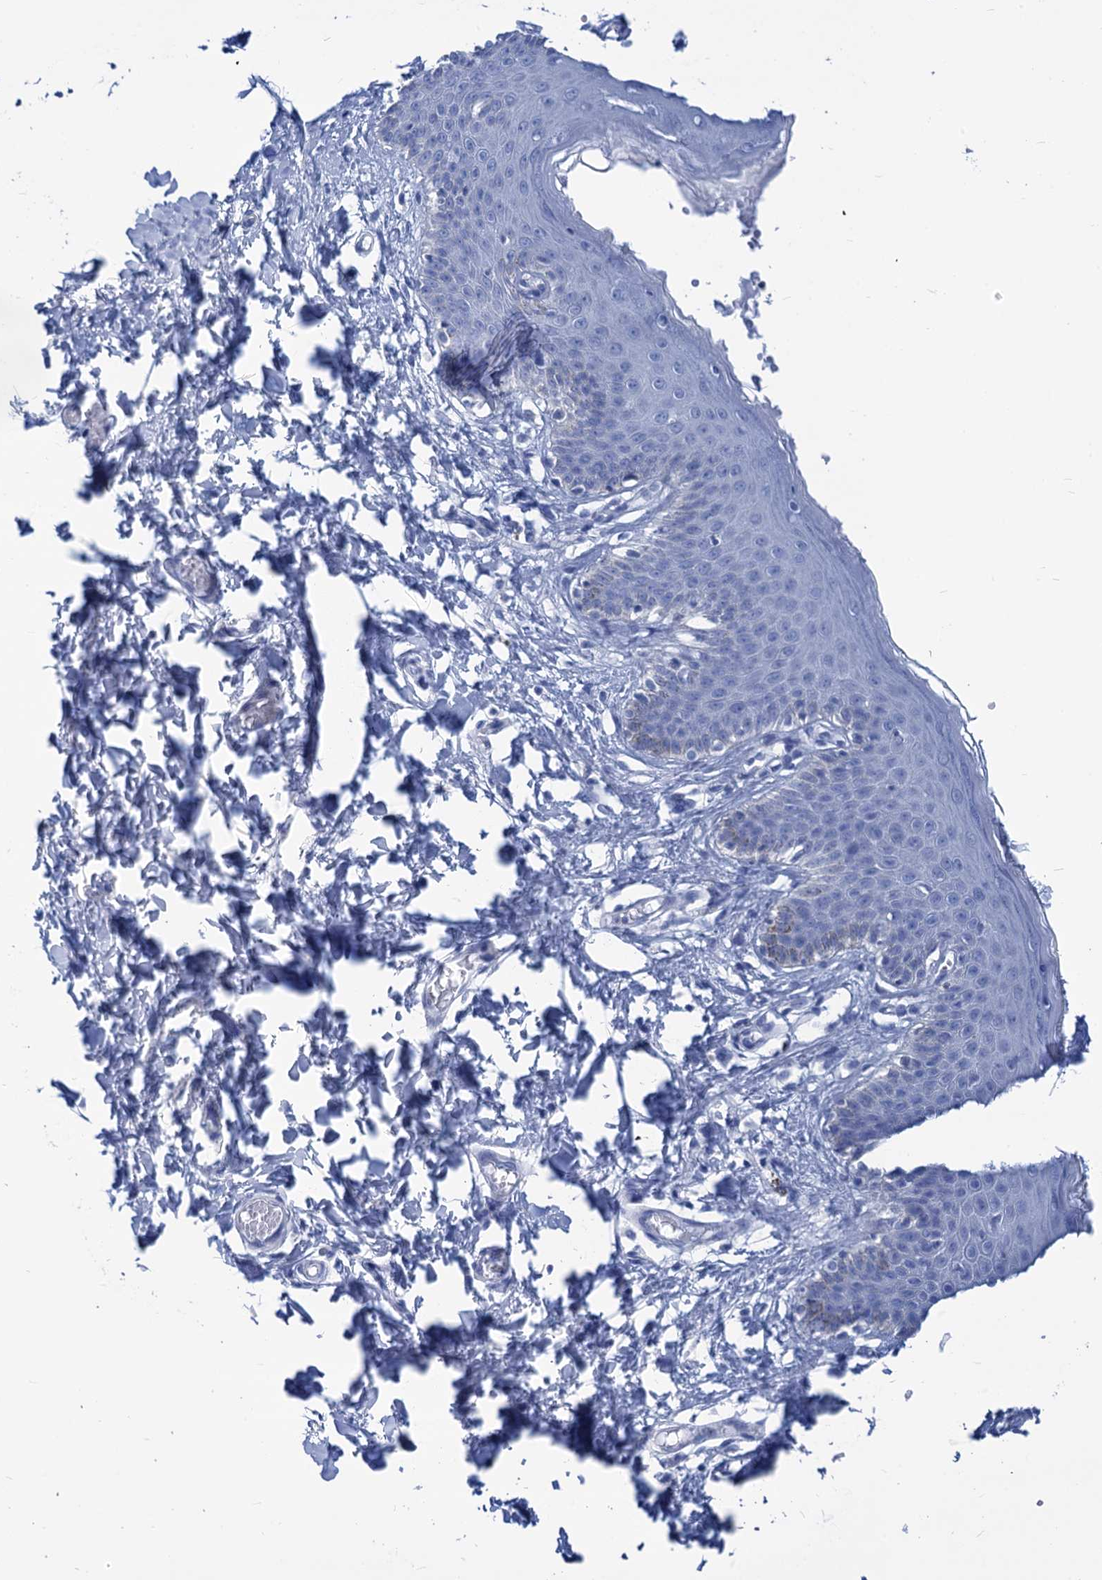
{"staining": {"intensity": "negative", "quantity": "none", "location": "none"}, "tissue": "skin", "cell_type": "Epidermal cells", "image_type": "normal", "snomed": [{"axis": "morphology", "description": "Normal tissue, NOS"}, {"axis": "topography", "description": "Vulva"}], "caption": "IHC of benign skin exhibits no staining in epidermal cells.", "gene": "CABYR", "patient": {"sex": "female", "age": 66}}